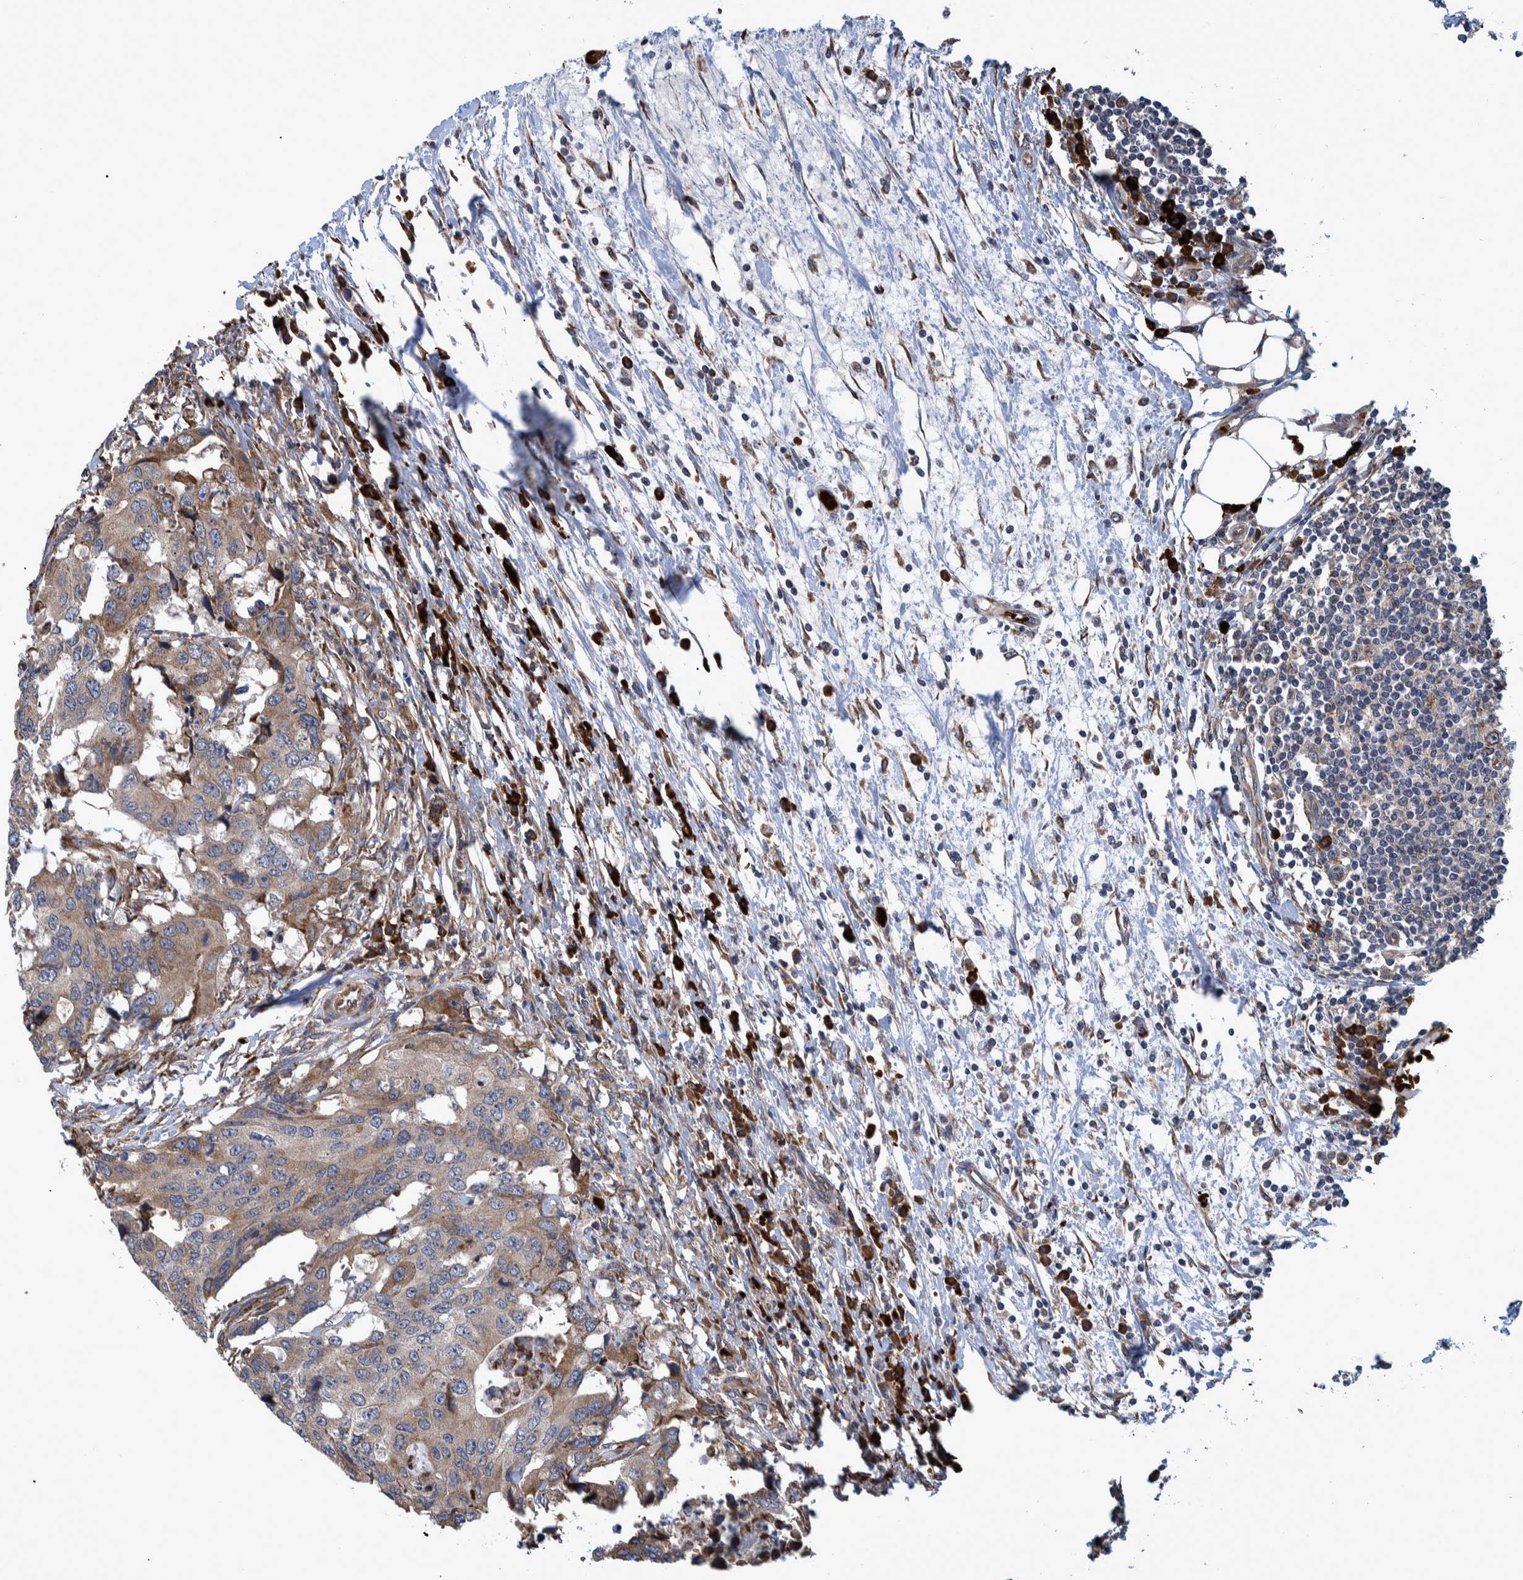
{"staining": {"intensity": "moderate", "quantity": ">75%", "location": "cytoplasmic/membranous"}, "tissue": "colorectal cancer", "cell_type": "Tumor cells", "image_type": "cancer", "snomed": [{"axis": "morphology", "description": "Adenocarcinoma, NOS"}, {"axis": "topography", "description": "Colon"}], "caption": "Immunohistochemical staining of adenocarcinoma (colorectal) shows medium levels of moderate cytoplasmic/membranous staining in about >75% of tumor cells.", "gene": "SPAG5", "patient": {"sex": "male", "age": 71}}